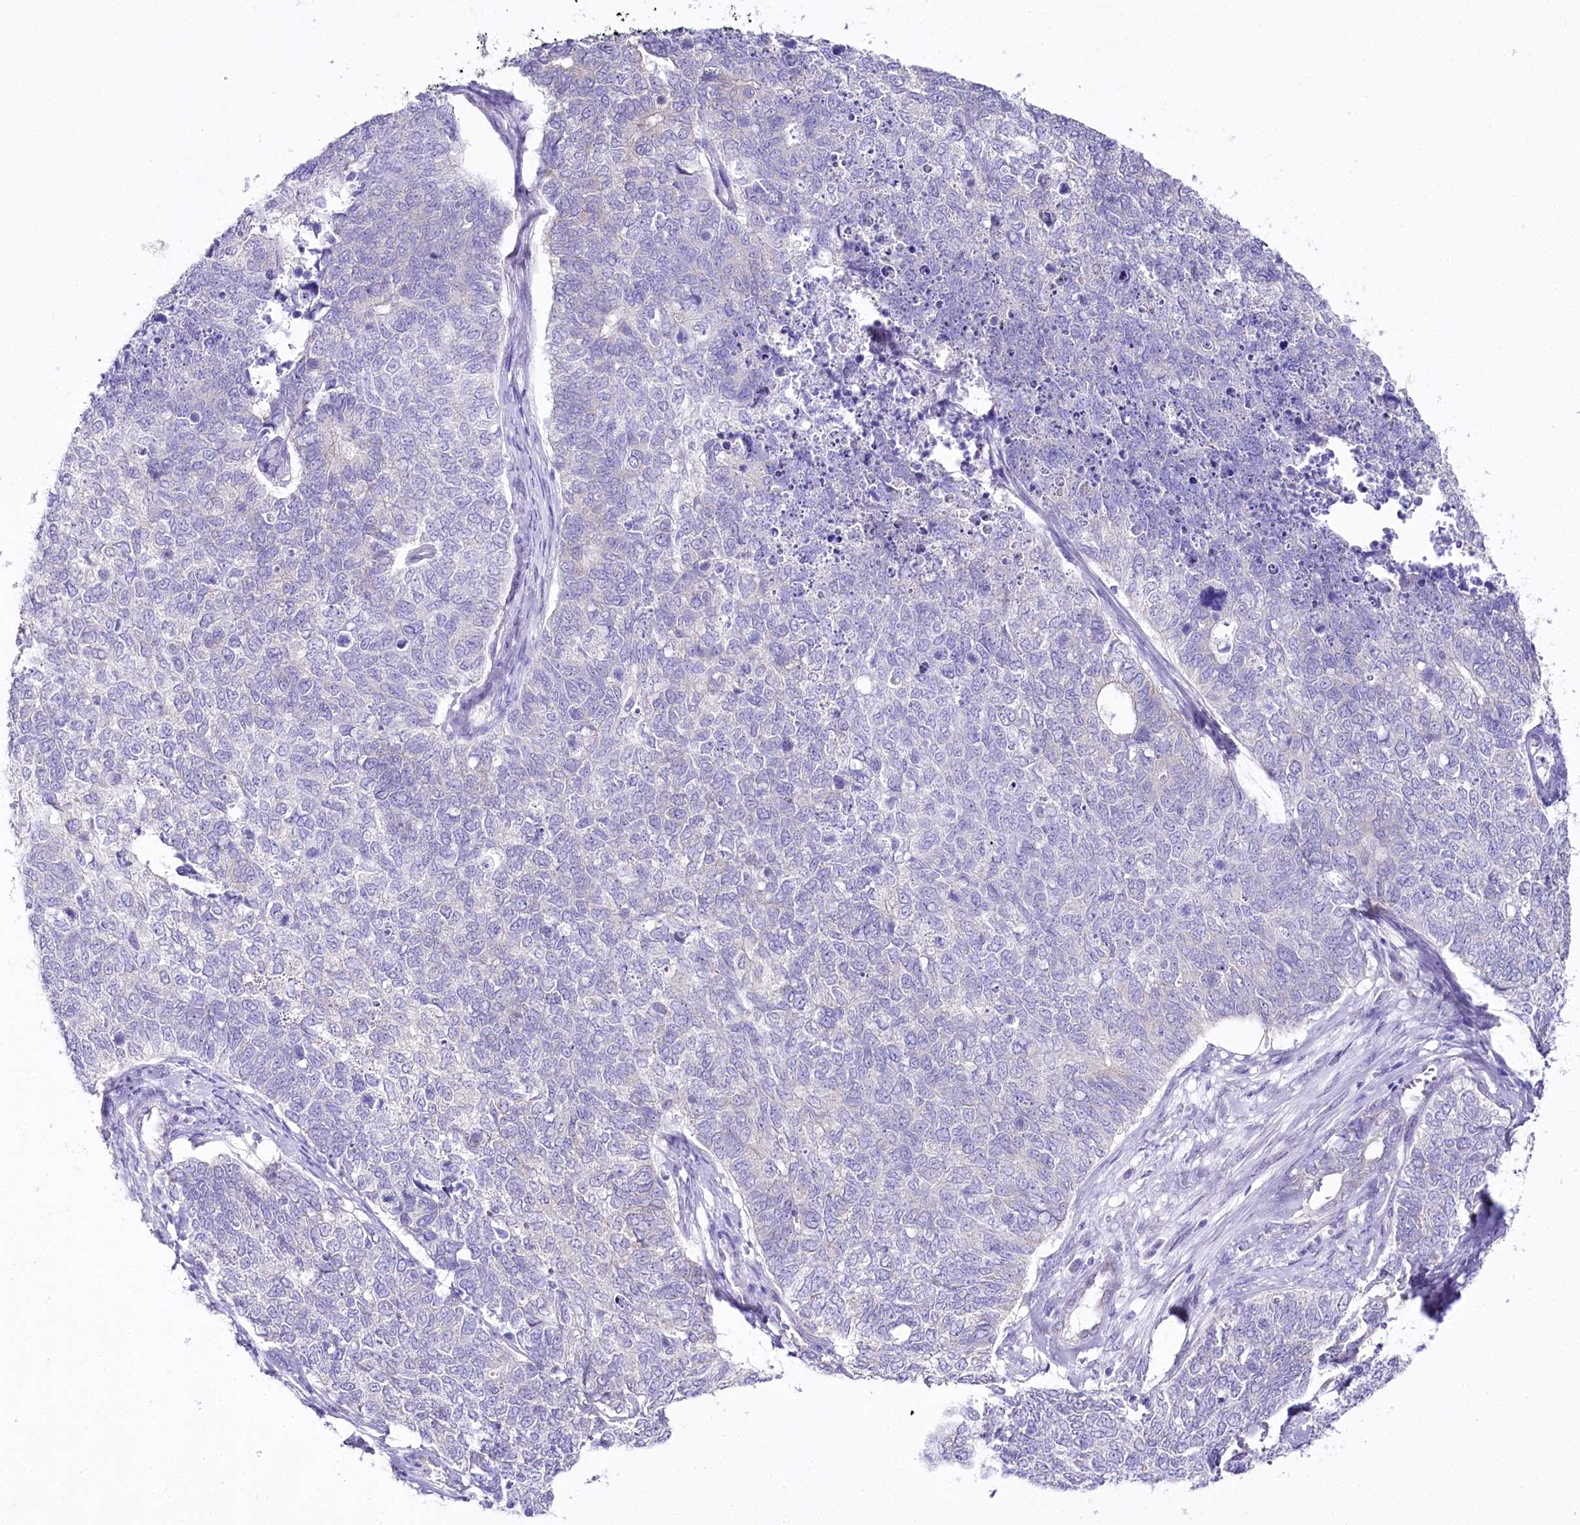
{"staining": {"intensity": "negative", "quantity": "none", "location": "none"}, "tissue": "cervical cancer", "cell_type": "Tumor cells", "image_type": "cancer", "snomed": [{"axis": "morphology", "description": "Squamous cell carcinoma, NOS"}, {"axis": "topography", "description": "Cervix"}], "caption": "A histopathology image of cervical squamous cell carcinoma stained for a protein reveals no brown staining in tumor cells.", "gene": "CSN3", "patient": {"sex": "female", "age": 63}}